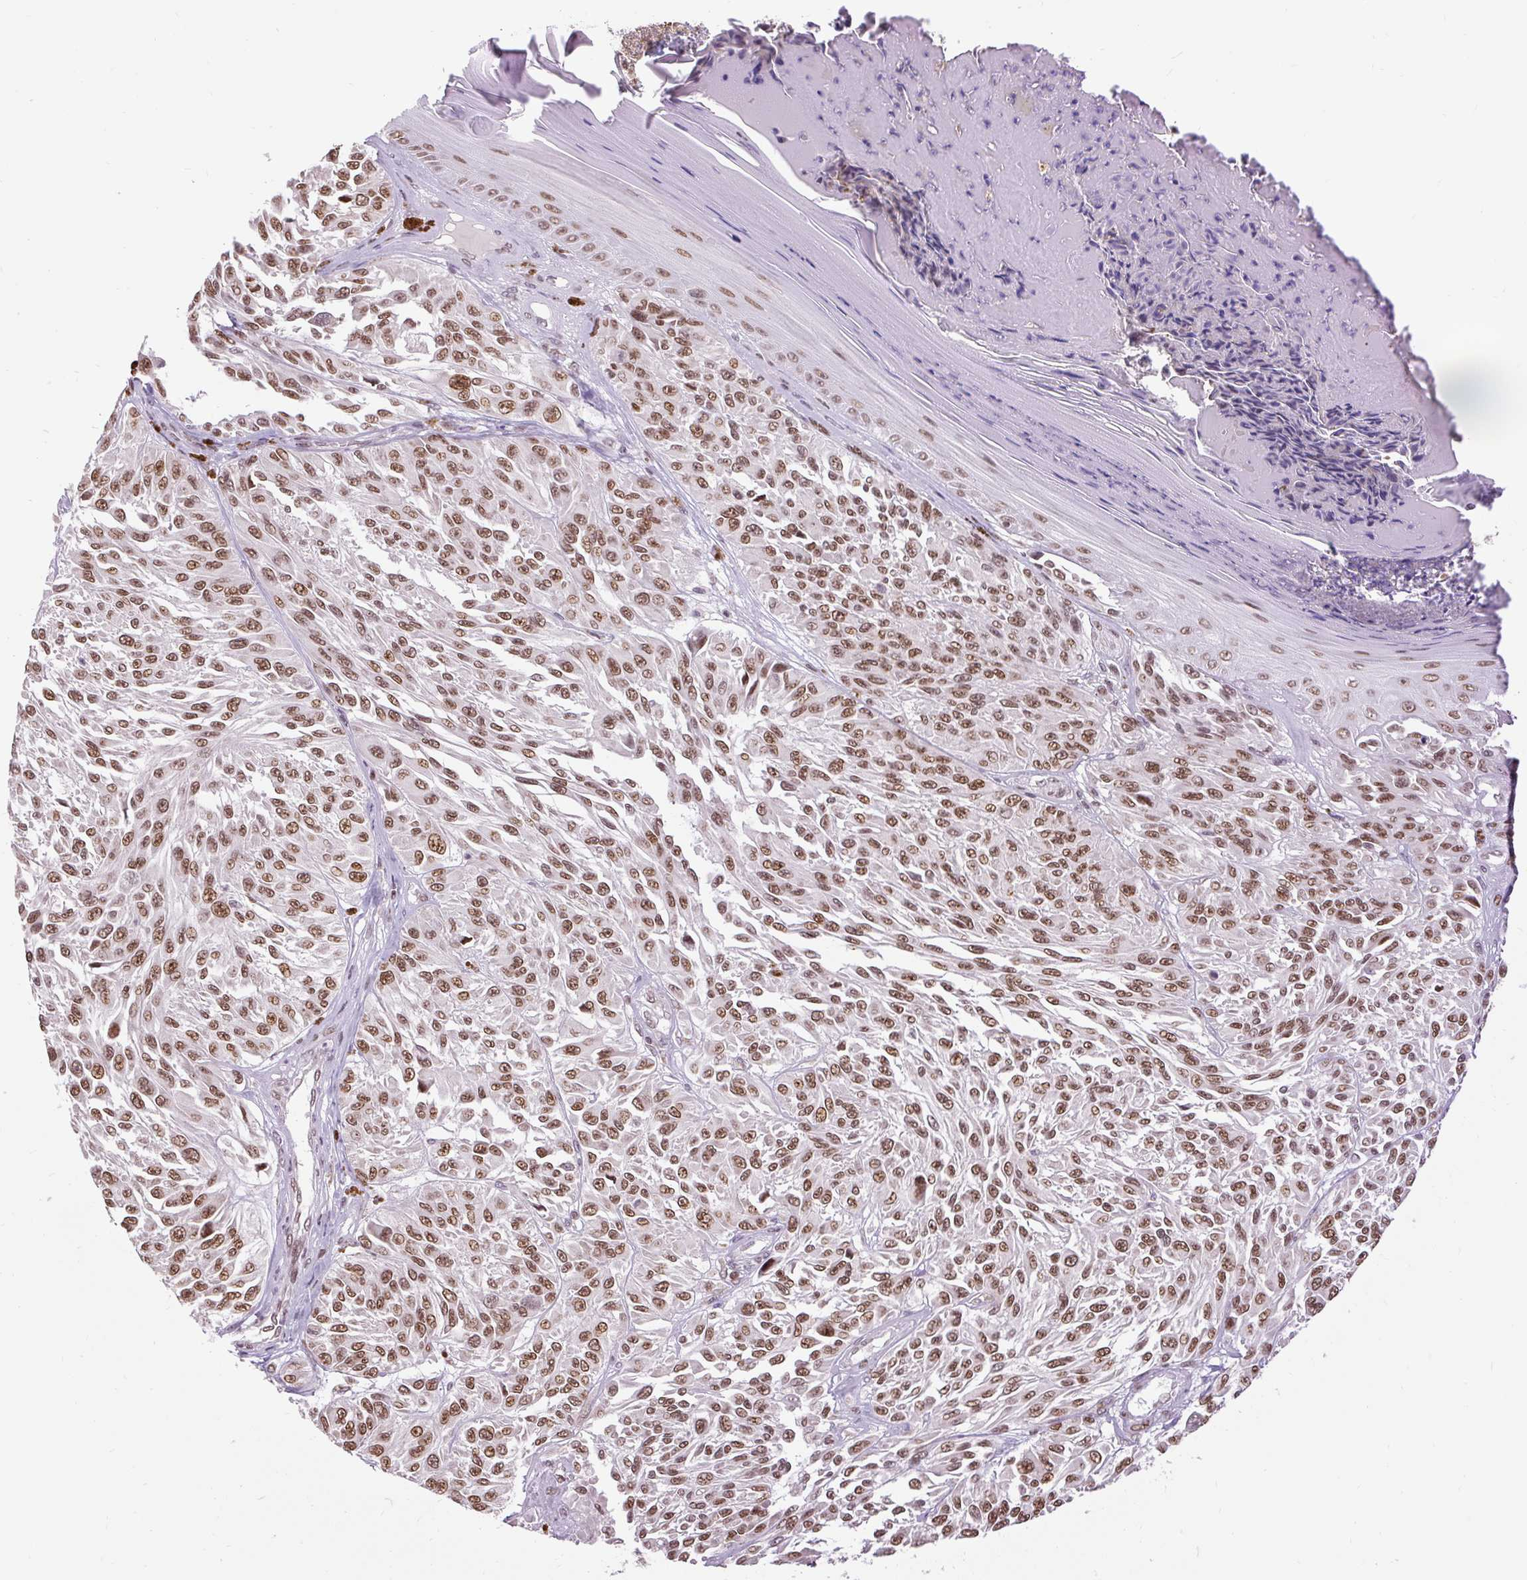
{"staining": {"intensity": "moderate", "quantity": ">75%", "location": "nuclear"}, "tissue": "melanoma", "cell_type": "Tumor cells", "image_type": "cancer", "snomed": [{"axis": "morphology", "description": "Malignant melanoma, NOS"}, {"axis": "topography", "description": "Skin"}], "caption": "About >75% of tumor cells in melanoma show moderate nuclear protein staining as visualized by brown immunohistochemical staining.", "gene": "ZNF672", "patient": {"sex": "male", "age": 94}}